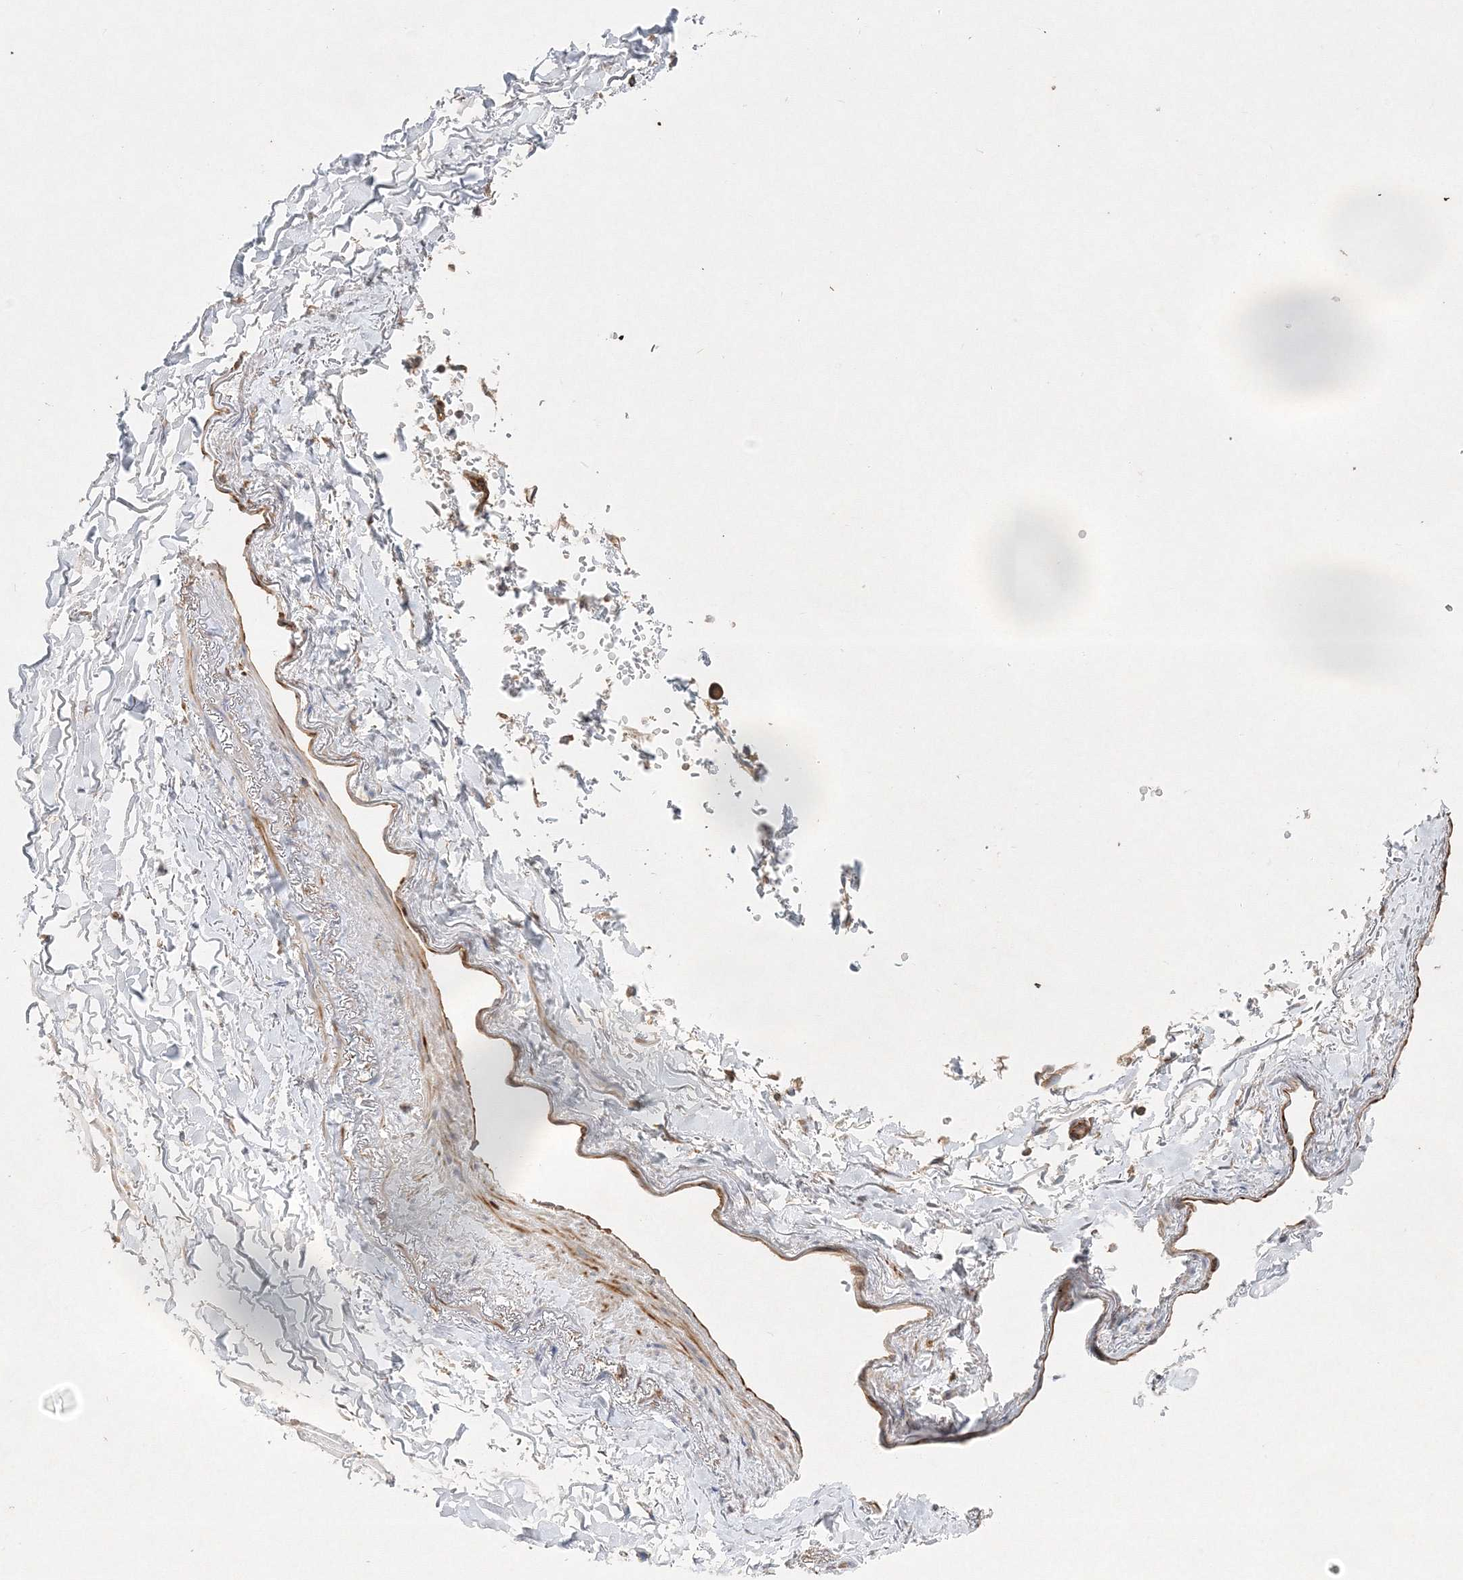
{"staining": {"intensity": "weak", "quantity": "25%-75%", "location": "cytoplasmic/membranous"}, "tissue": "adipose tissue", "cell_type": "Adipocytes", "image_type": "normal", "snomed": [{"axis": "morphology", "description": "Normal tissue, NOS"}, {"axis": "topography", "description": "Cartilage tissue"}, {"axis": "topography", "description": "Bronchus"}], "caption": "Immunohistochemistry (IHC) photomicrograph of normal human adipose tissue stained for a protein (brown), which exhibits low levels of weak cytoplasmic/membranous expression in about 25%-75% of adipocytes.", "gene": "WDR37", "patient": {"sex": "female", "age": 73}}